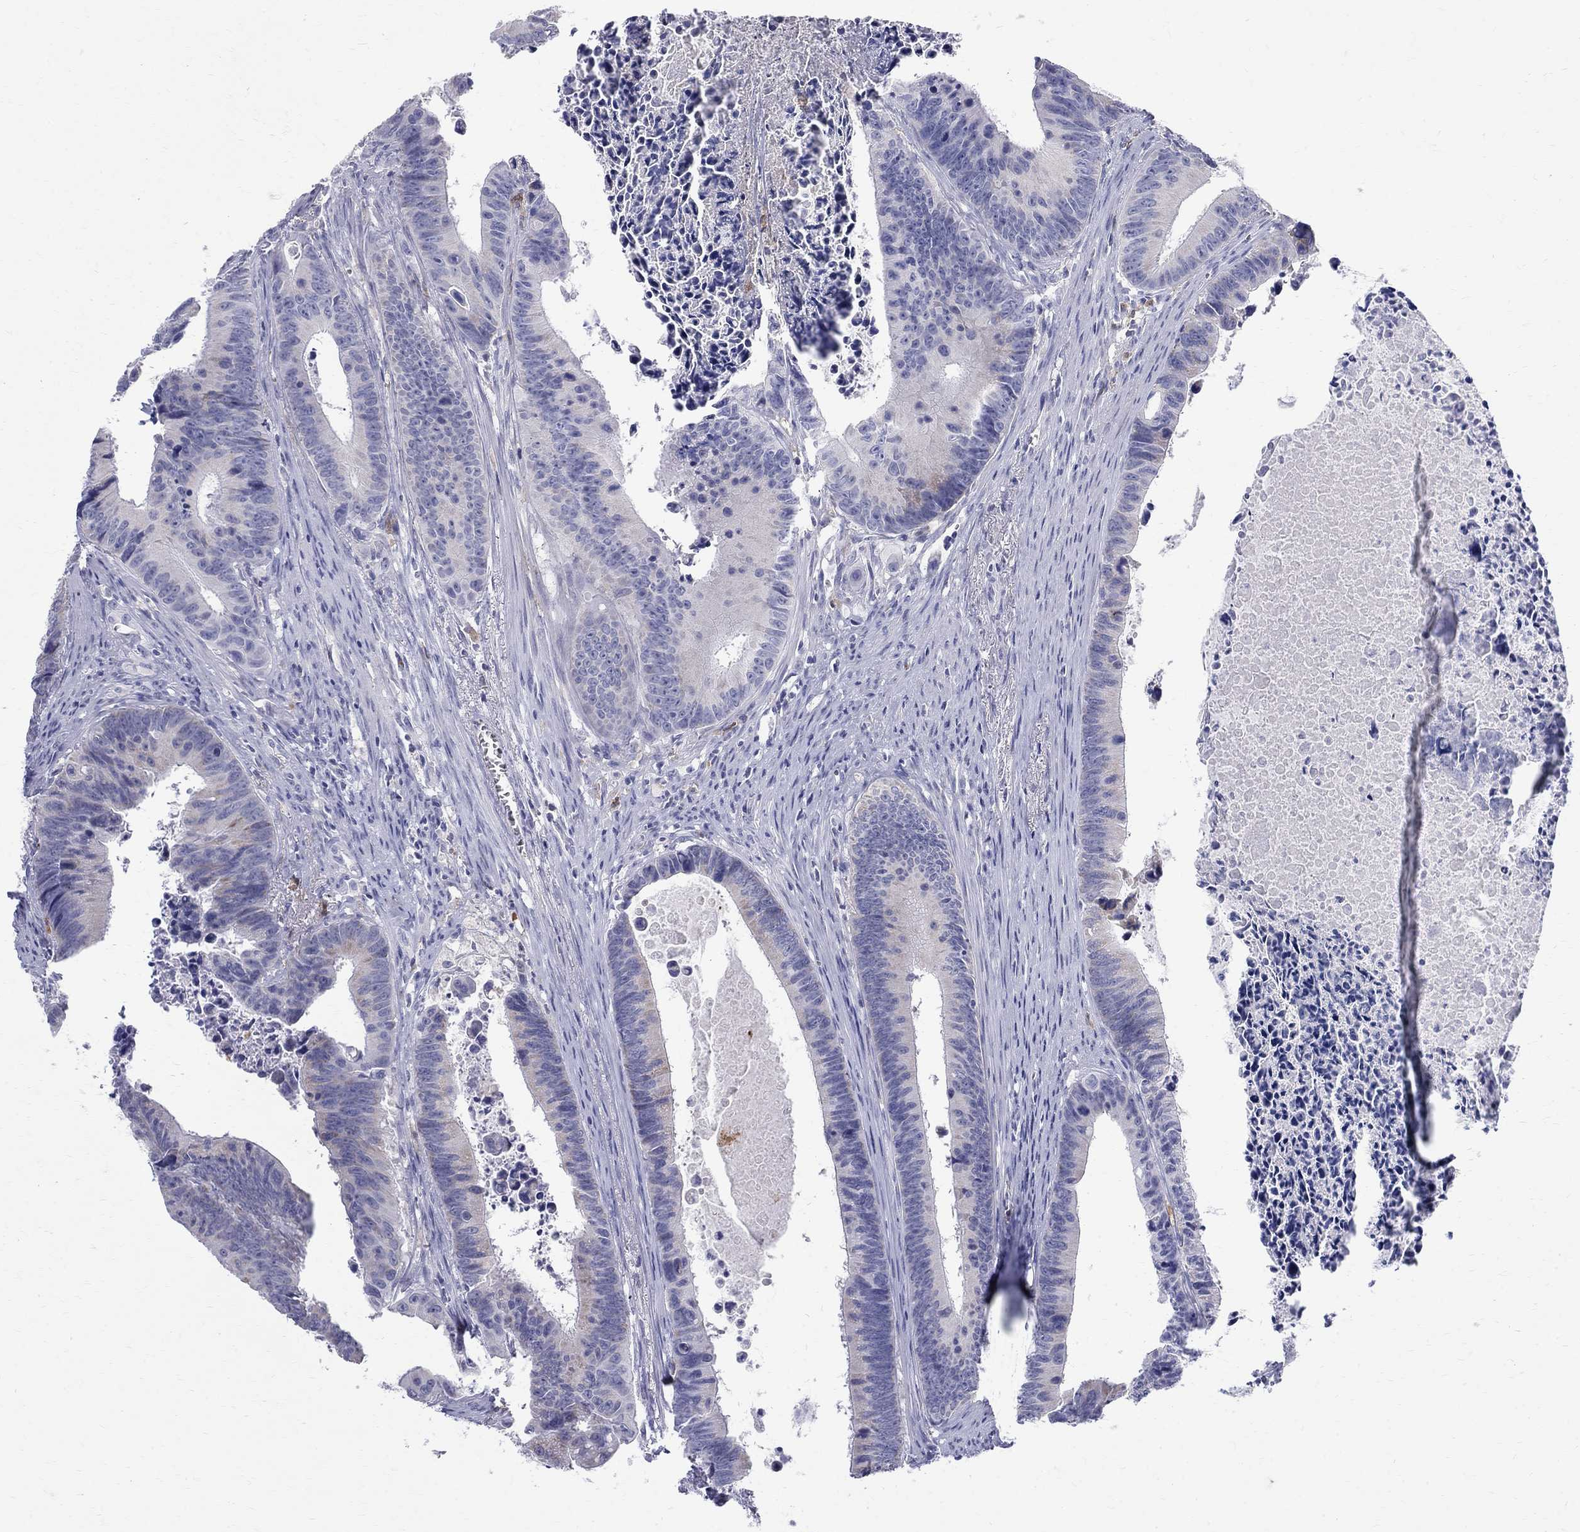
{"staining": {"intensity": "negative", "quantity": "none", "location": "none"}, "tissue": "colorectal cancer", "cell_type": "Tumor cells", "image_type": "cancer", "snomed": [{"axis": "morphology", "description": "Adenocarcinoma, NOS"}, {"axis": "topography", "description": "Colon"}], "caption": "There is no significant positivity in tumor cells of colorectal cancer (adenocarcinoma).", "gene": "AGER", "patient": {"sex": "female", "age": 87}}